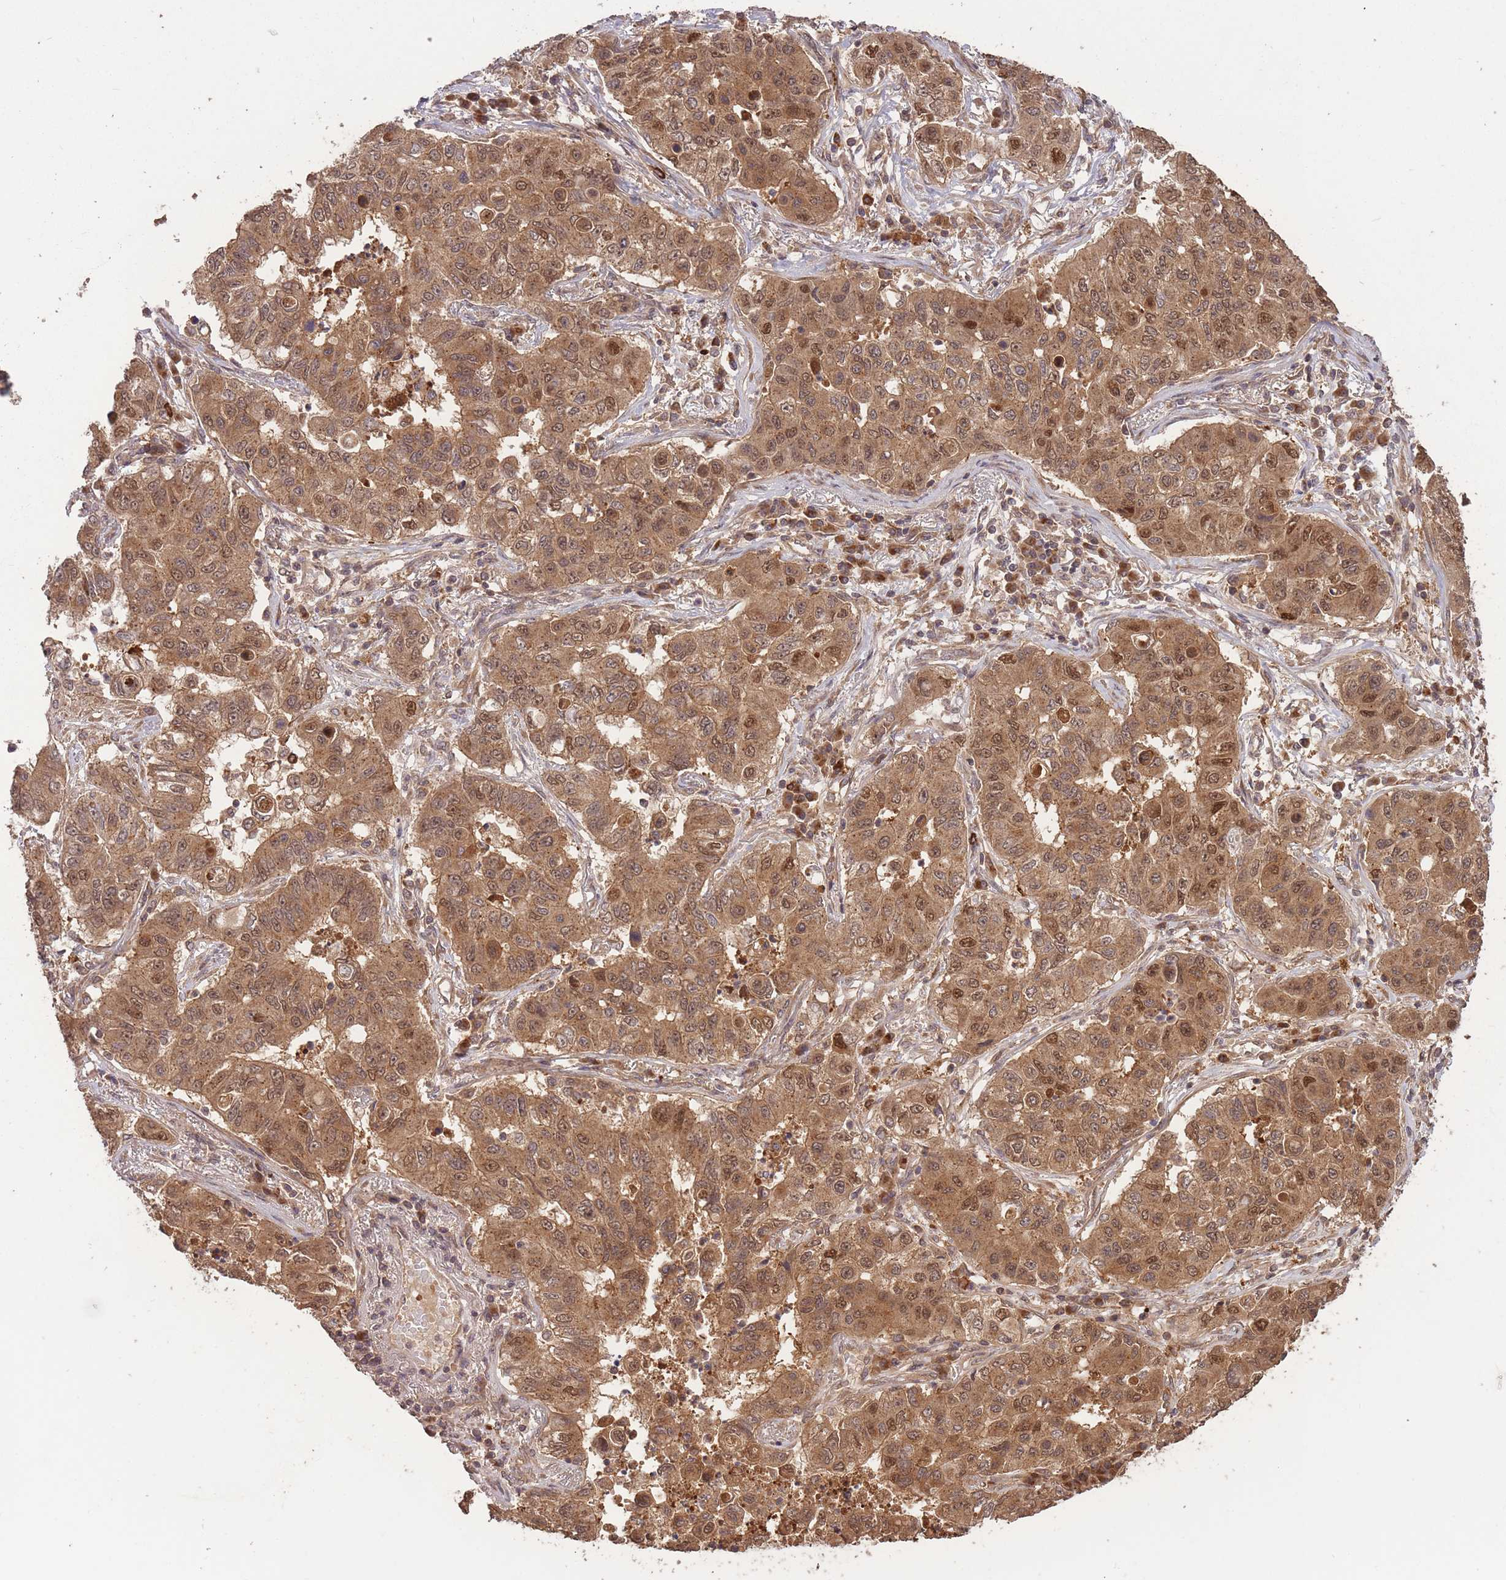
{"staining": {"intensity": "moderate", "quantity": ">75%", "location": "cytoplasmic/membranous,nuclear"}, "tissue": "lung cancer", "cell_type": "Tumor cells", "image_type": "cancer", "snomed": [{"axis": "morphology", "description": "Squamous cell carcinoma, NOS"}, {"axis": "topography", "description": "Lung"}], "caption": "A high-resolution histopathology image shows IHC staining of lung cancer, which displays moderate cytoplasmic/membranous and nuclear staining in about >75% of tumor cells. Immunohistochemistry (ihc) stains the protein in brown and the nuclei are stained blue.", "gene": "ERBB3", "patient": {"sex": "male", "age": 74}}